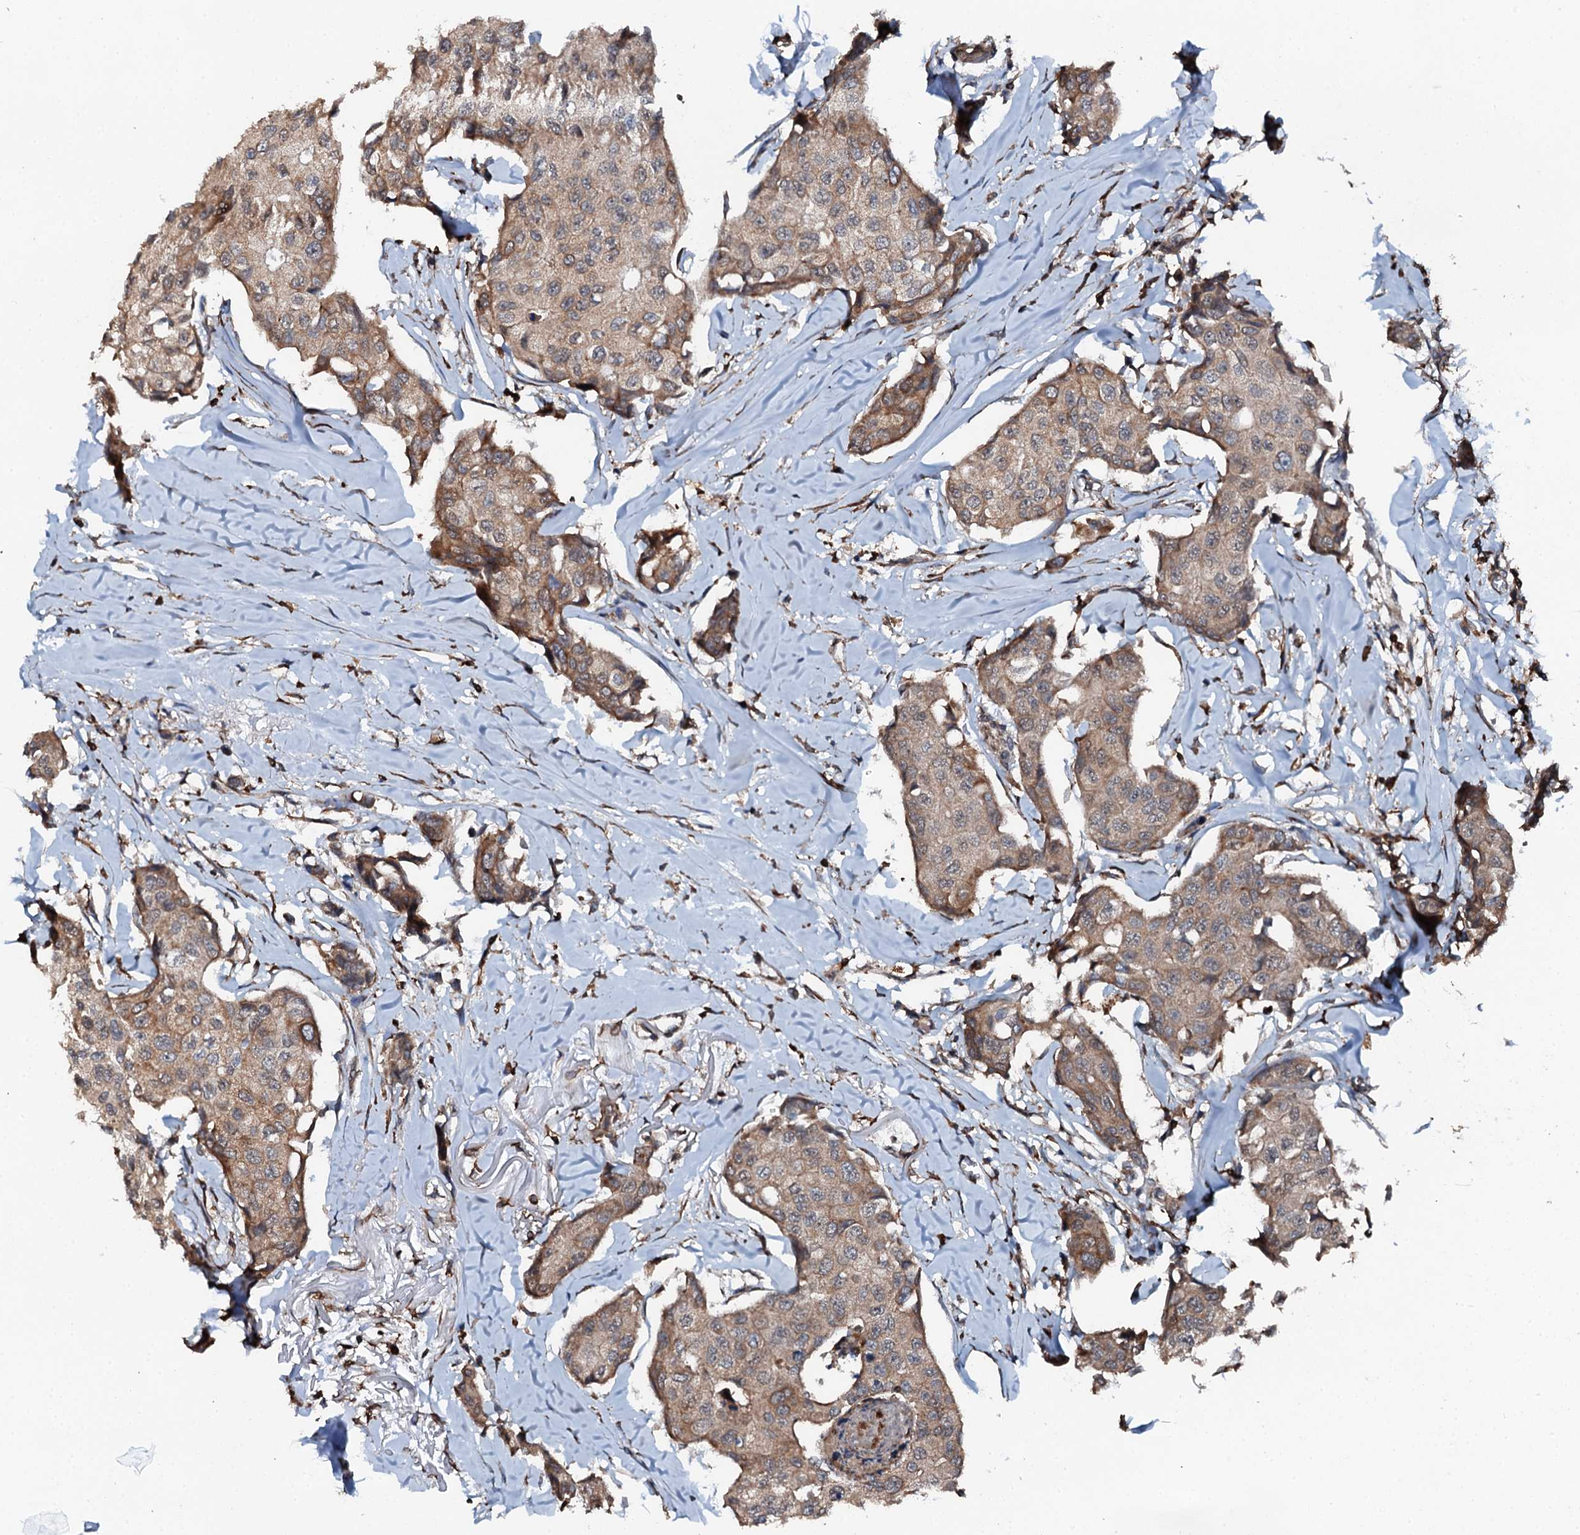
{"staining": {"intensity": "moderate", "quantity": ">75%", "location": "cytoplasmic/membranous"}, "tissue": "breast cancer", "cell_type": "Tumor cells", "image_type": "cancer", "snomed": [{"axis": "morphology", "description": "Duct carcinoma"}, {"axis": "topography", "description": "Breast"}], "caption": "Breast intraductal carcinoma was stained to show a protein in brown. There is medium levels of moderate cytoplasmic/membranous staining in about >75% of tumor cells.", "gene": "EDC4", "patient": {"sex": "female", "age": 80}}